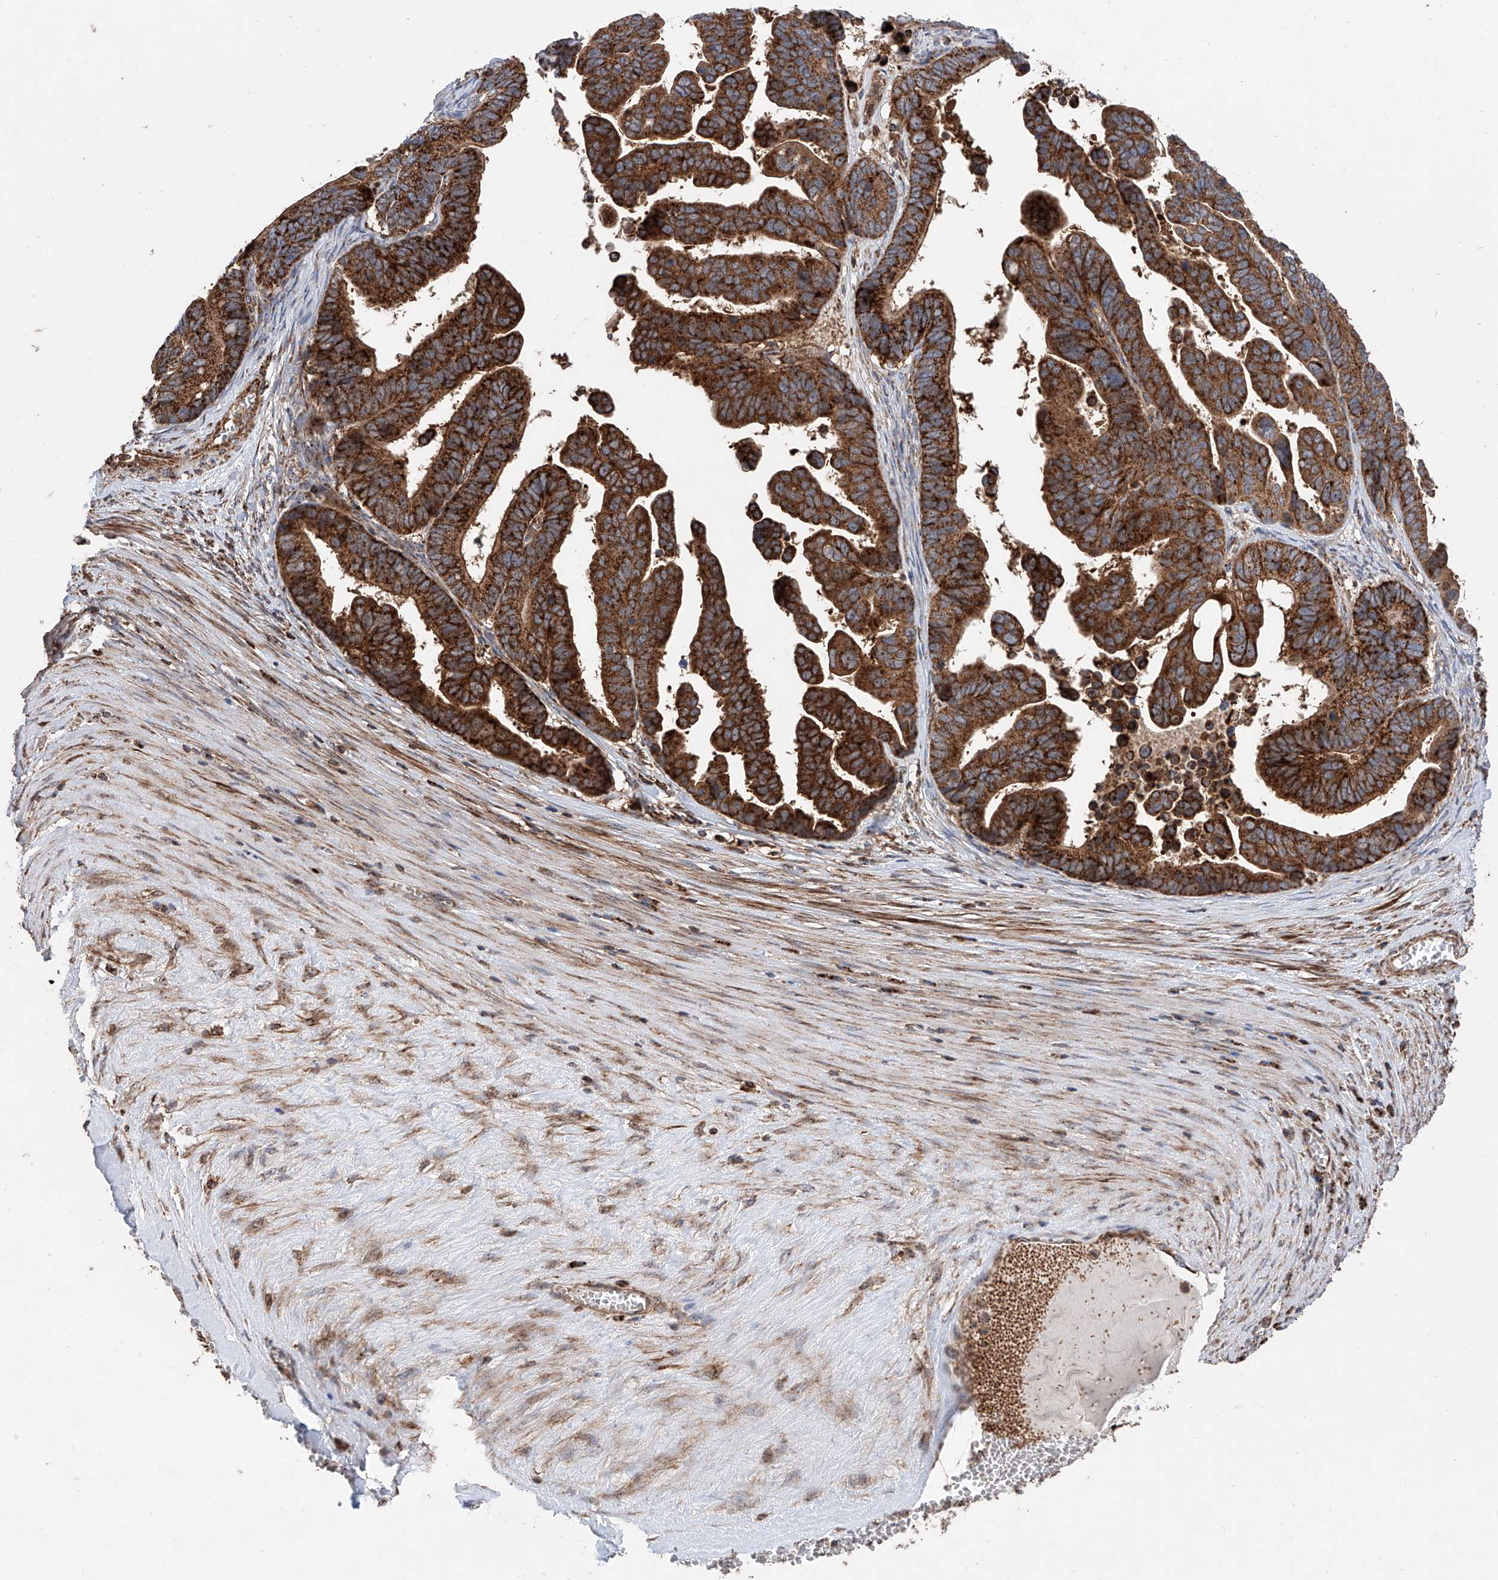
{"staining": {"intensity": "strong", "quantity": ">75%", "location": "cytoplasmic/membranous"}, "tissue": "ovarian cancer", "cell_type": "Tumor cells", "image_type": "cancer", "snomed": [{"axis": "morphology", "description": "Cystadenocarcinoma, serous, NOS"}, {"axis": "topography", "description": "Ovary"}], "caption": "This is an image of immunohistochemistry (IHC) staining of ovarian cancer, which shows strong positivity in the cytoplasmic/membranous of tumor cells.", "gene": "PISD", "patient": {"sex": "female", "age": 56}}